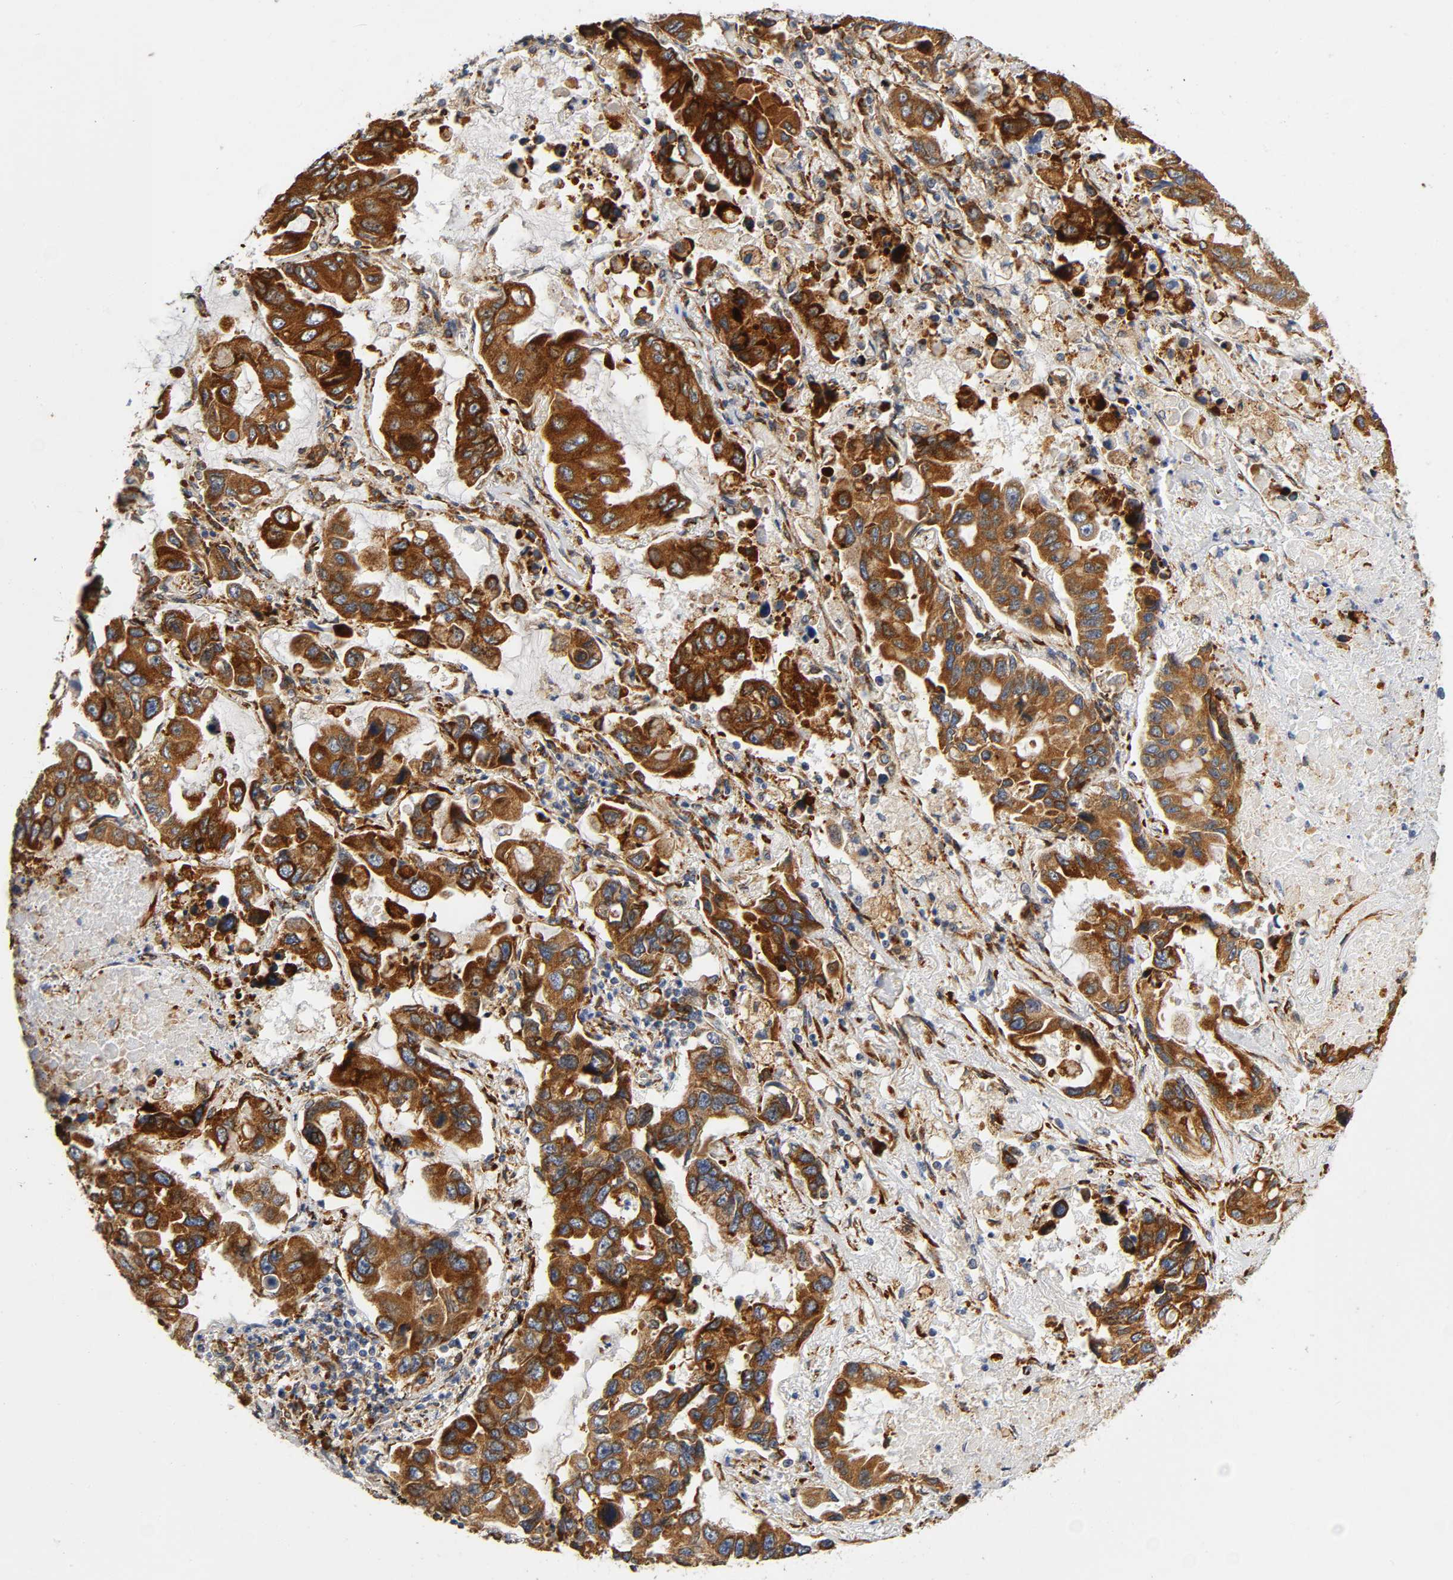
{"staining": {"intensity": "strong", "quantity": ">75%", "location": "cytoplasmic/membranous"}, "tissue": "lung cancer", "cell_type": "Tumor cells", "image_type": "cancer", "snomed": [{"axis": "morphology", "description": "Adenocarcinoma, NOS"}, {"axis": "topography", "description": "Lung"}], "caption": "Lung cancer tissue displays strong cytoplasmic/membranous expression in about >75% of tumor cells, visualized by immunohistochemistry.", "gene": "SOS2", "patient": {"sex": "male", "age": 64}}